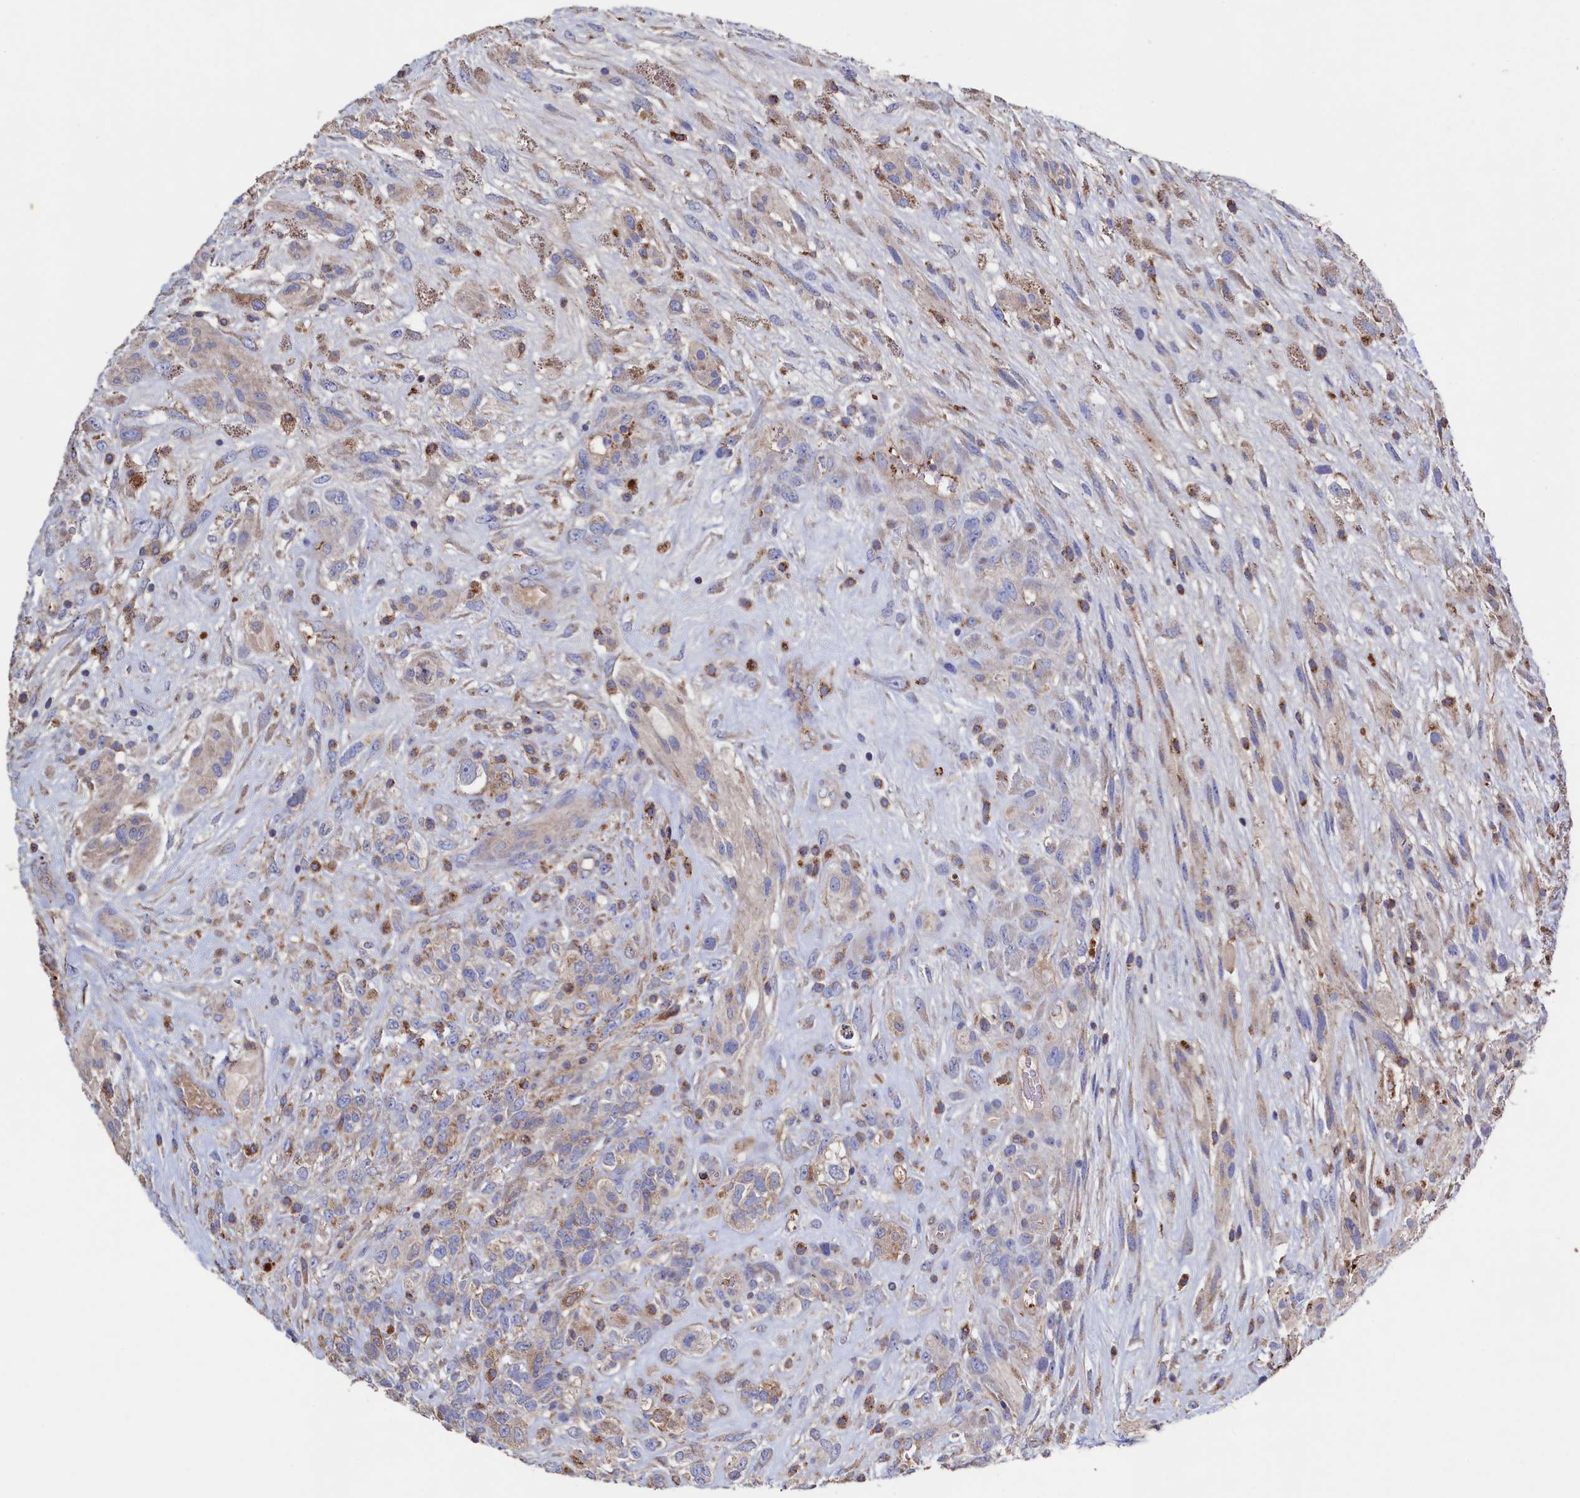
{"staining": {"intensity": "negative", "quantity": "none", "location": "none"}, "tissue": "glioma", "cell_type": "Tumor cells", "image_type": "cancer", "snomed": [{"axis": "morphology", "description": "Glioma, malignant, High grade"}, {"axis": "topography", "description": "Brain"}], "caption": "Immunohistochemical staining of glioma displays no significant positivity in tumor cells. Brightfield microscopy of immunohistochemistry stained with DAB (brown) and hematoxylin (blue), captured at high magnification.", "gene": "TK2", "patient": {"sex": "male", "age": 61}}